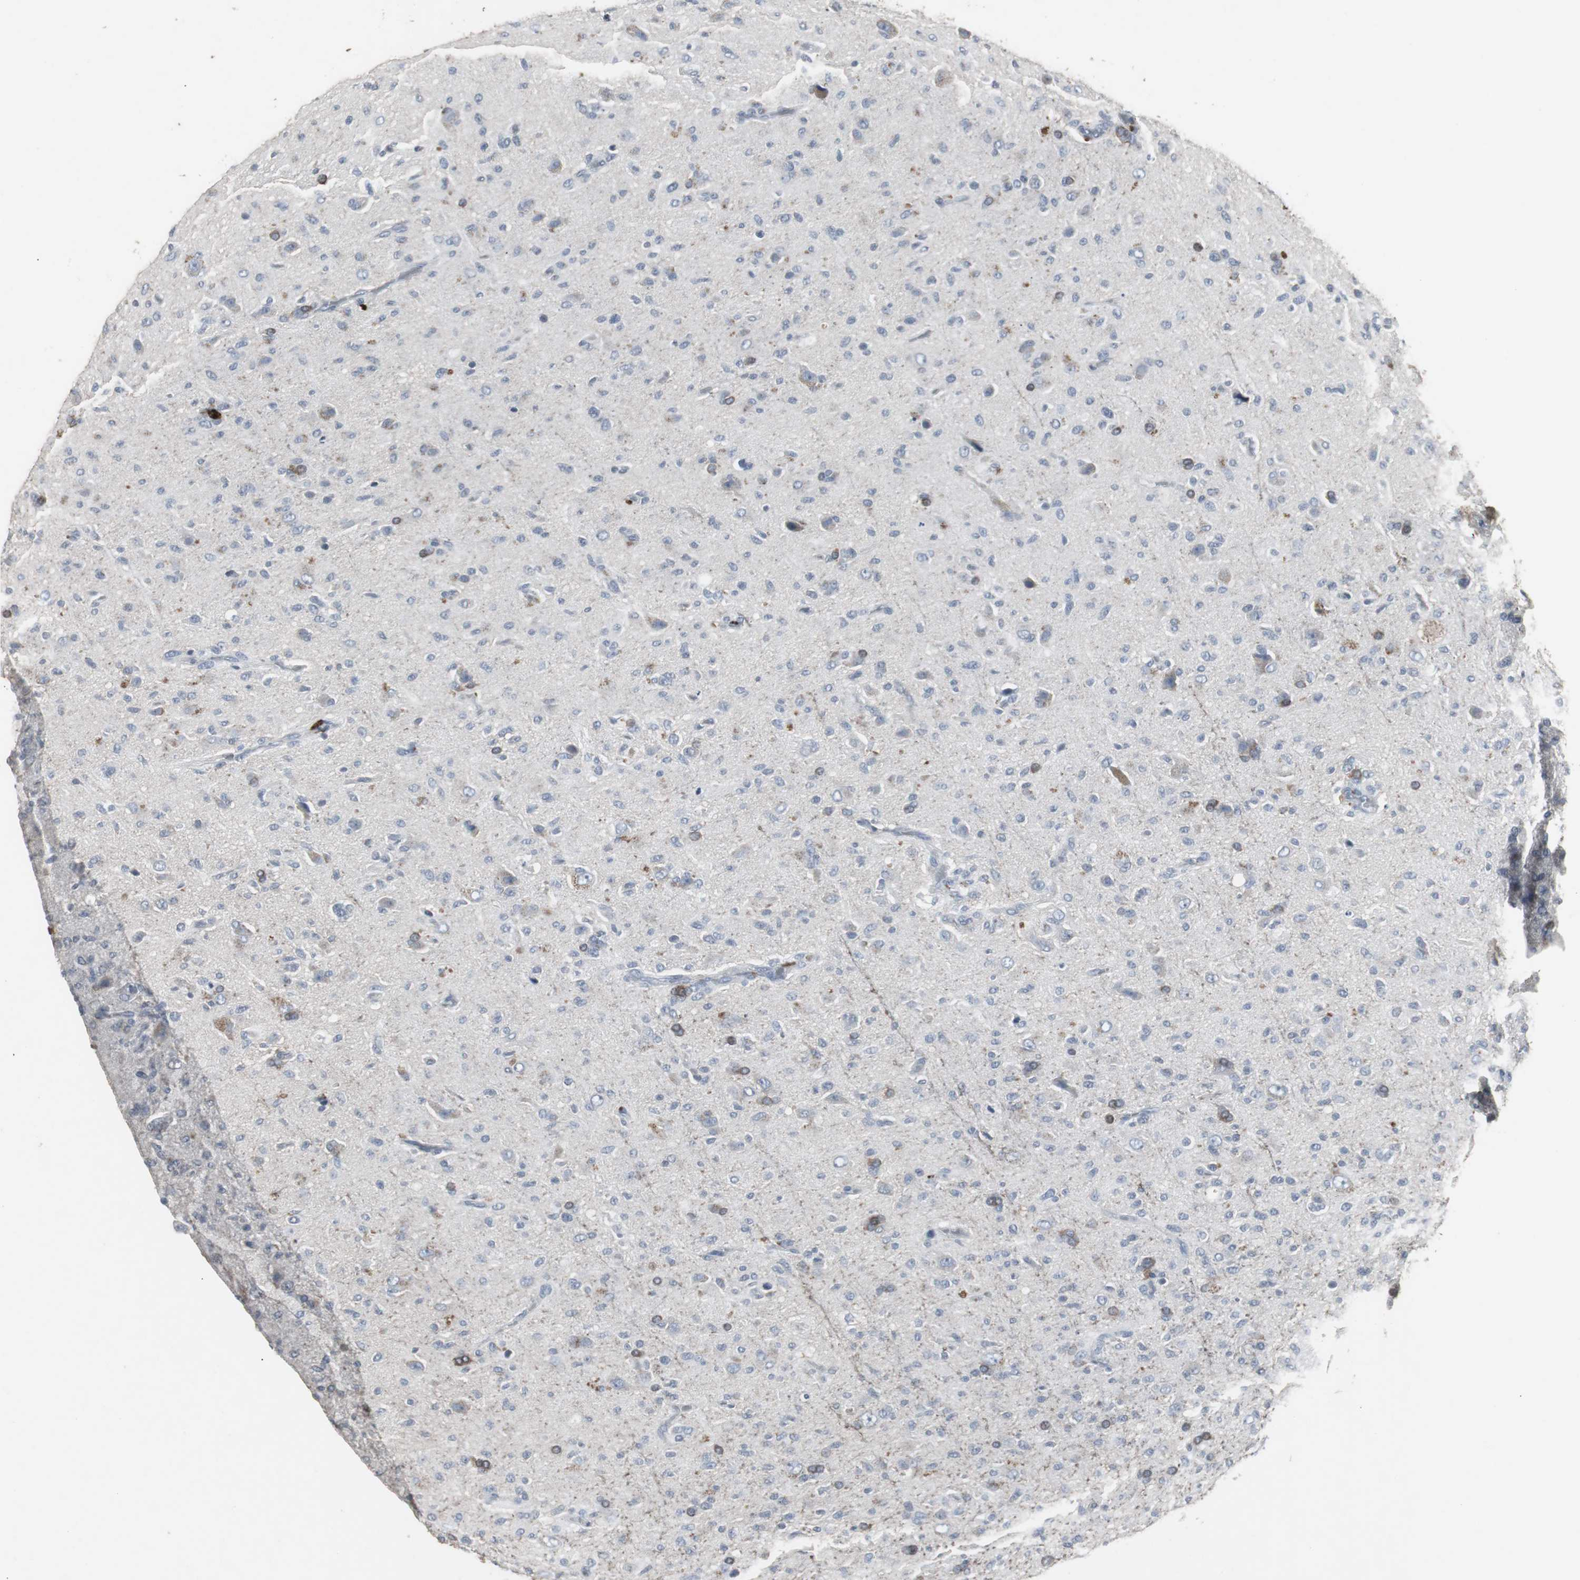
{"staining": {"intensity": "weak", "quantity": "<25%", "location": "cytoplasmic/membranous"}, "tissue": "glioma", "cell_type": "Tumor cells", "image_type": "cancer", "snomed": [{"axis": "morphology", "description": "Glioma, malignant, High grade"}, {"axis": "topography", "description": "Brain"}], "caption": "Malignant glioma (high-grade) was stained to show a protein in brown. There is no significant expression in tumor cells.", "gene": "ACAA1", "patient": {"sex": "male", "age": 71}}